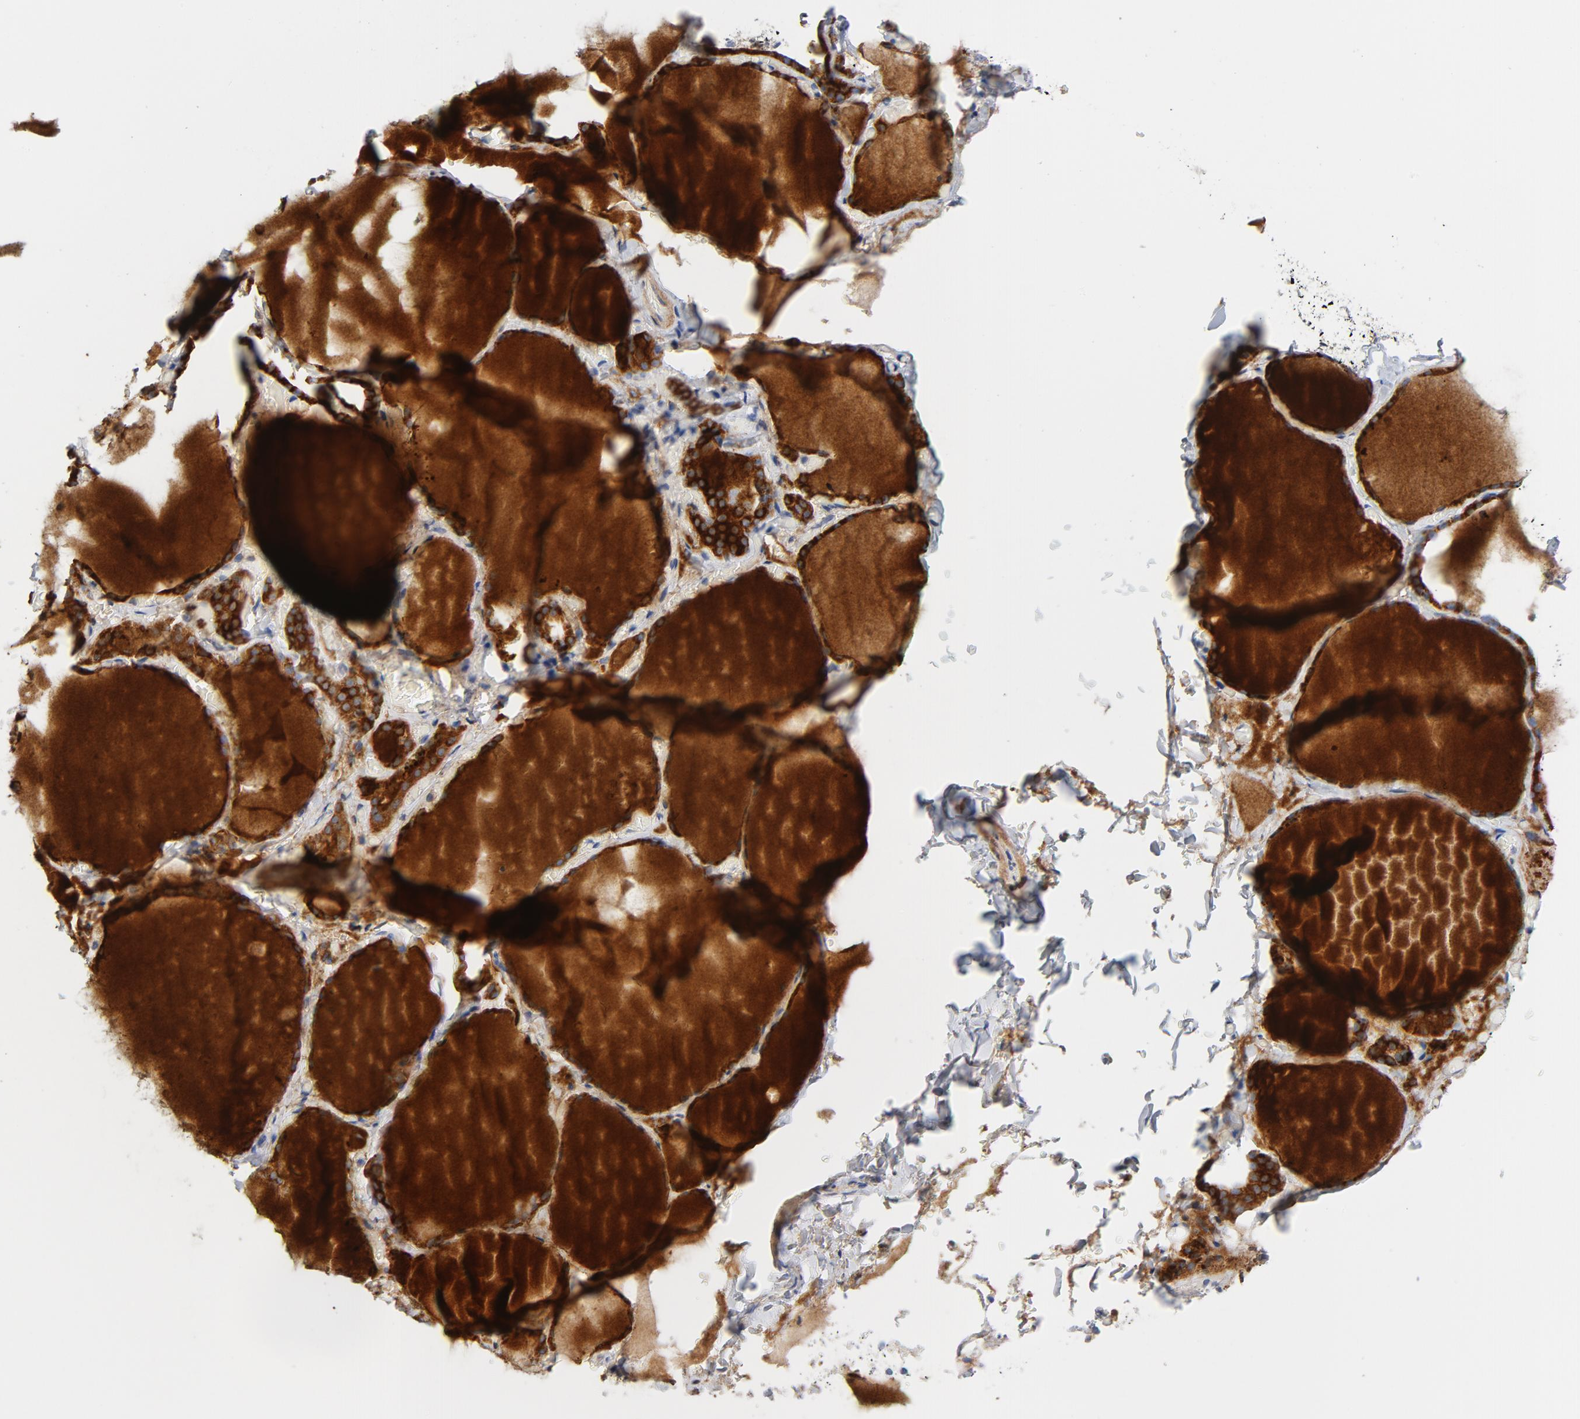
{"staining": {"intensity": "strong", "quantity": ">75%", "location": "cytoplasmic/membranous"}, "tissue": "thyroid gland", "cell_type": "Glandular cells", "image_type": "normal", "snomed": [{"axis": "morphology", "description": "Normal tissue, NOS"}, {"axis": "topography", "description": "Thyroid gland"}], "caption": "A brown stain highlights strong cytoplasmic/membranous staining of a protein in glandular cells of unremarkable human thyroid gland. Nuclei are stained in blue.", "gene": "RAPGEF3", "patient": {"sex": "female", "age": 22}}